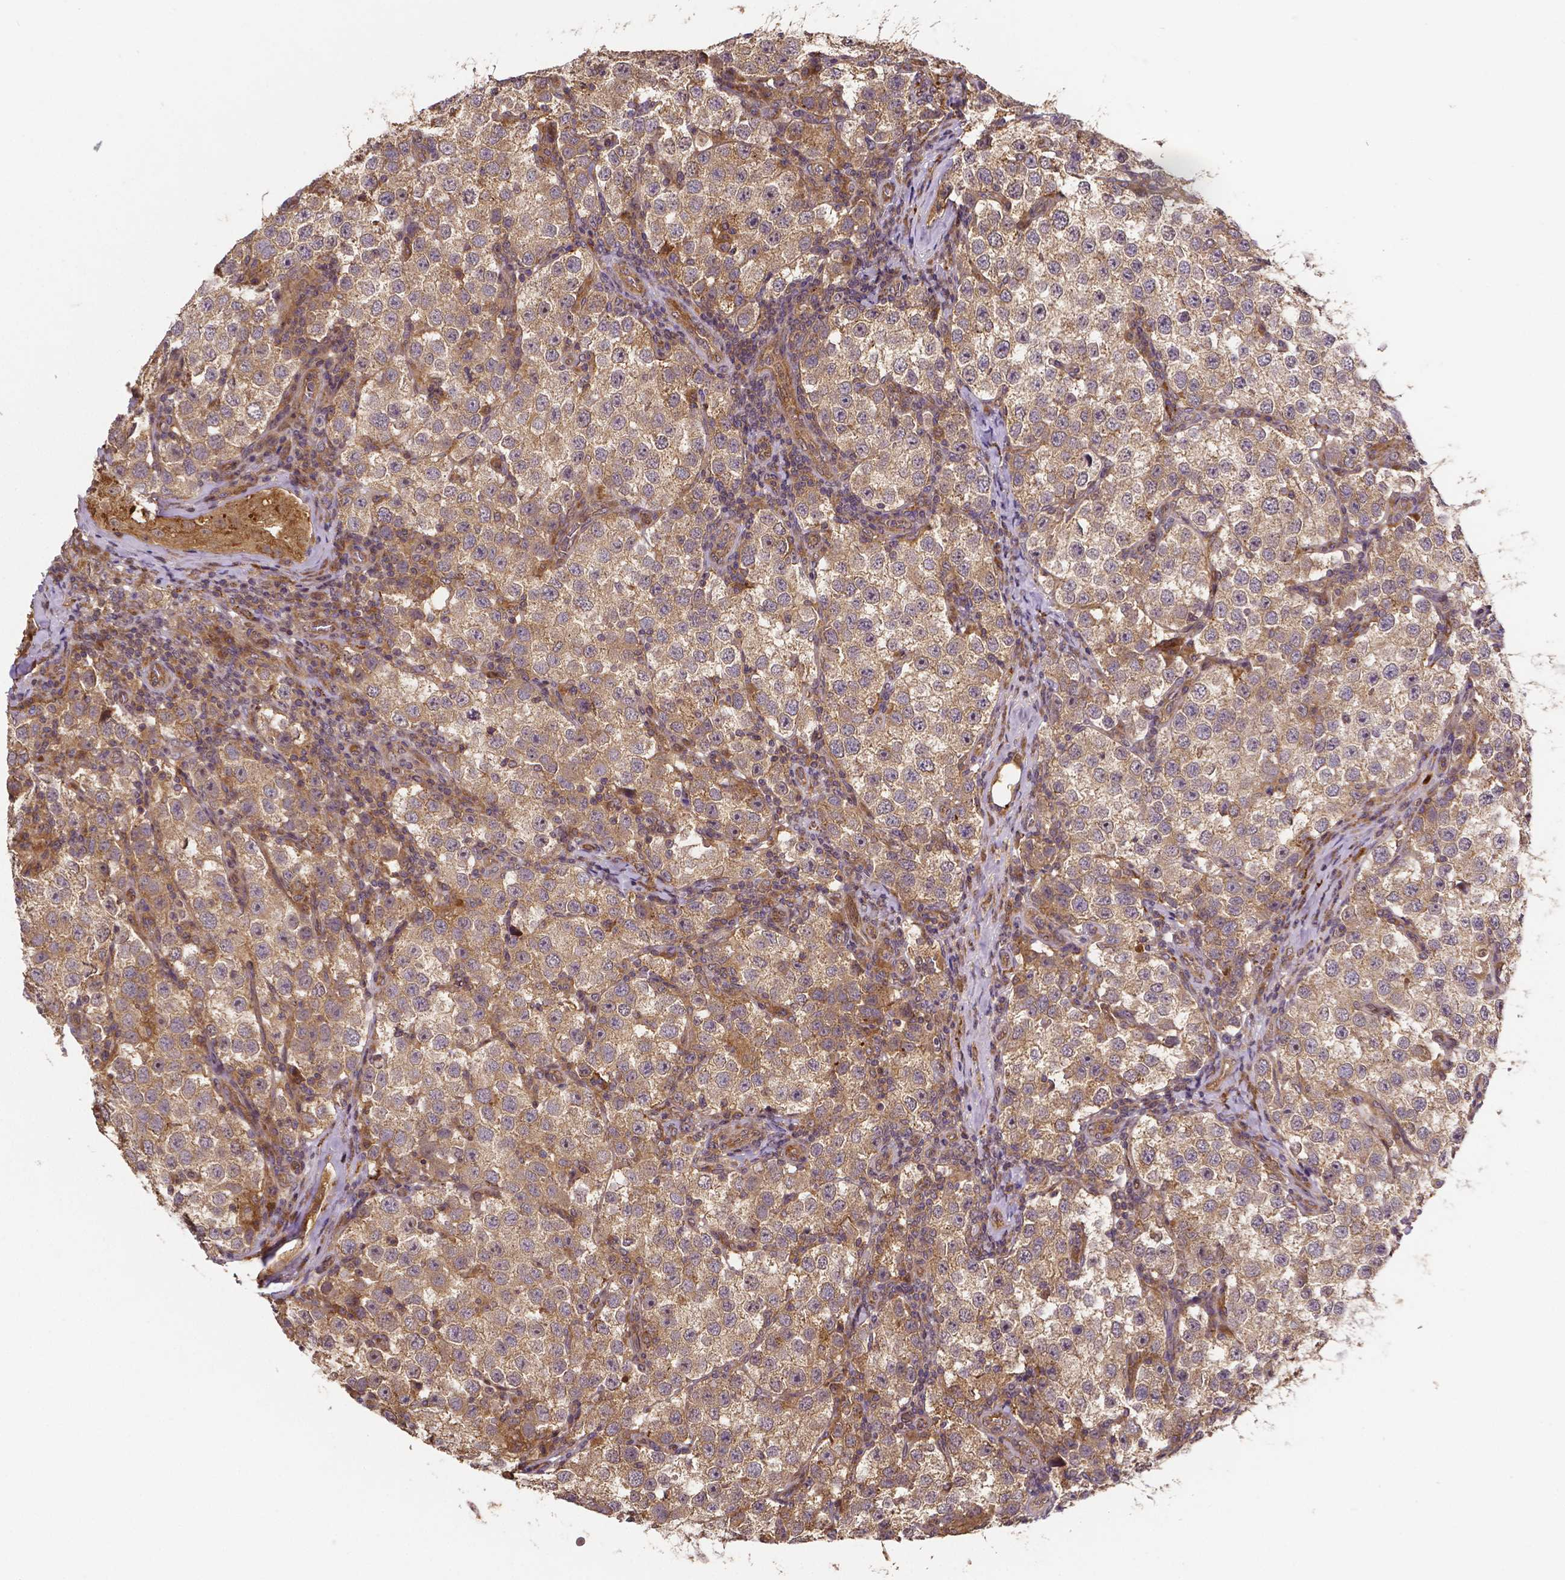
{"staining": {"intensity": "moderate", "quantity": ">75%", "location": "cytoplasmic/membranous"}, "tissue": "testis cancer", "cell_type": "Tumor cells", "image_type": "cancer", "snomed": [{"axis": "morphology", "description": "Seminoma, NOS"}, {"axis": "topography", "description": "Testis"}], "caption": "Testis seminoma was stained to show a protein in brown. There is medium levels of moderate cytoplasmic/membranous positivity in about >75% of tumor cells. The protein is shown in brown color, while the nuclei are stained blue.", "gene": "RNF123", "patient": {"sex": "male", "age": 37}}